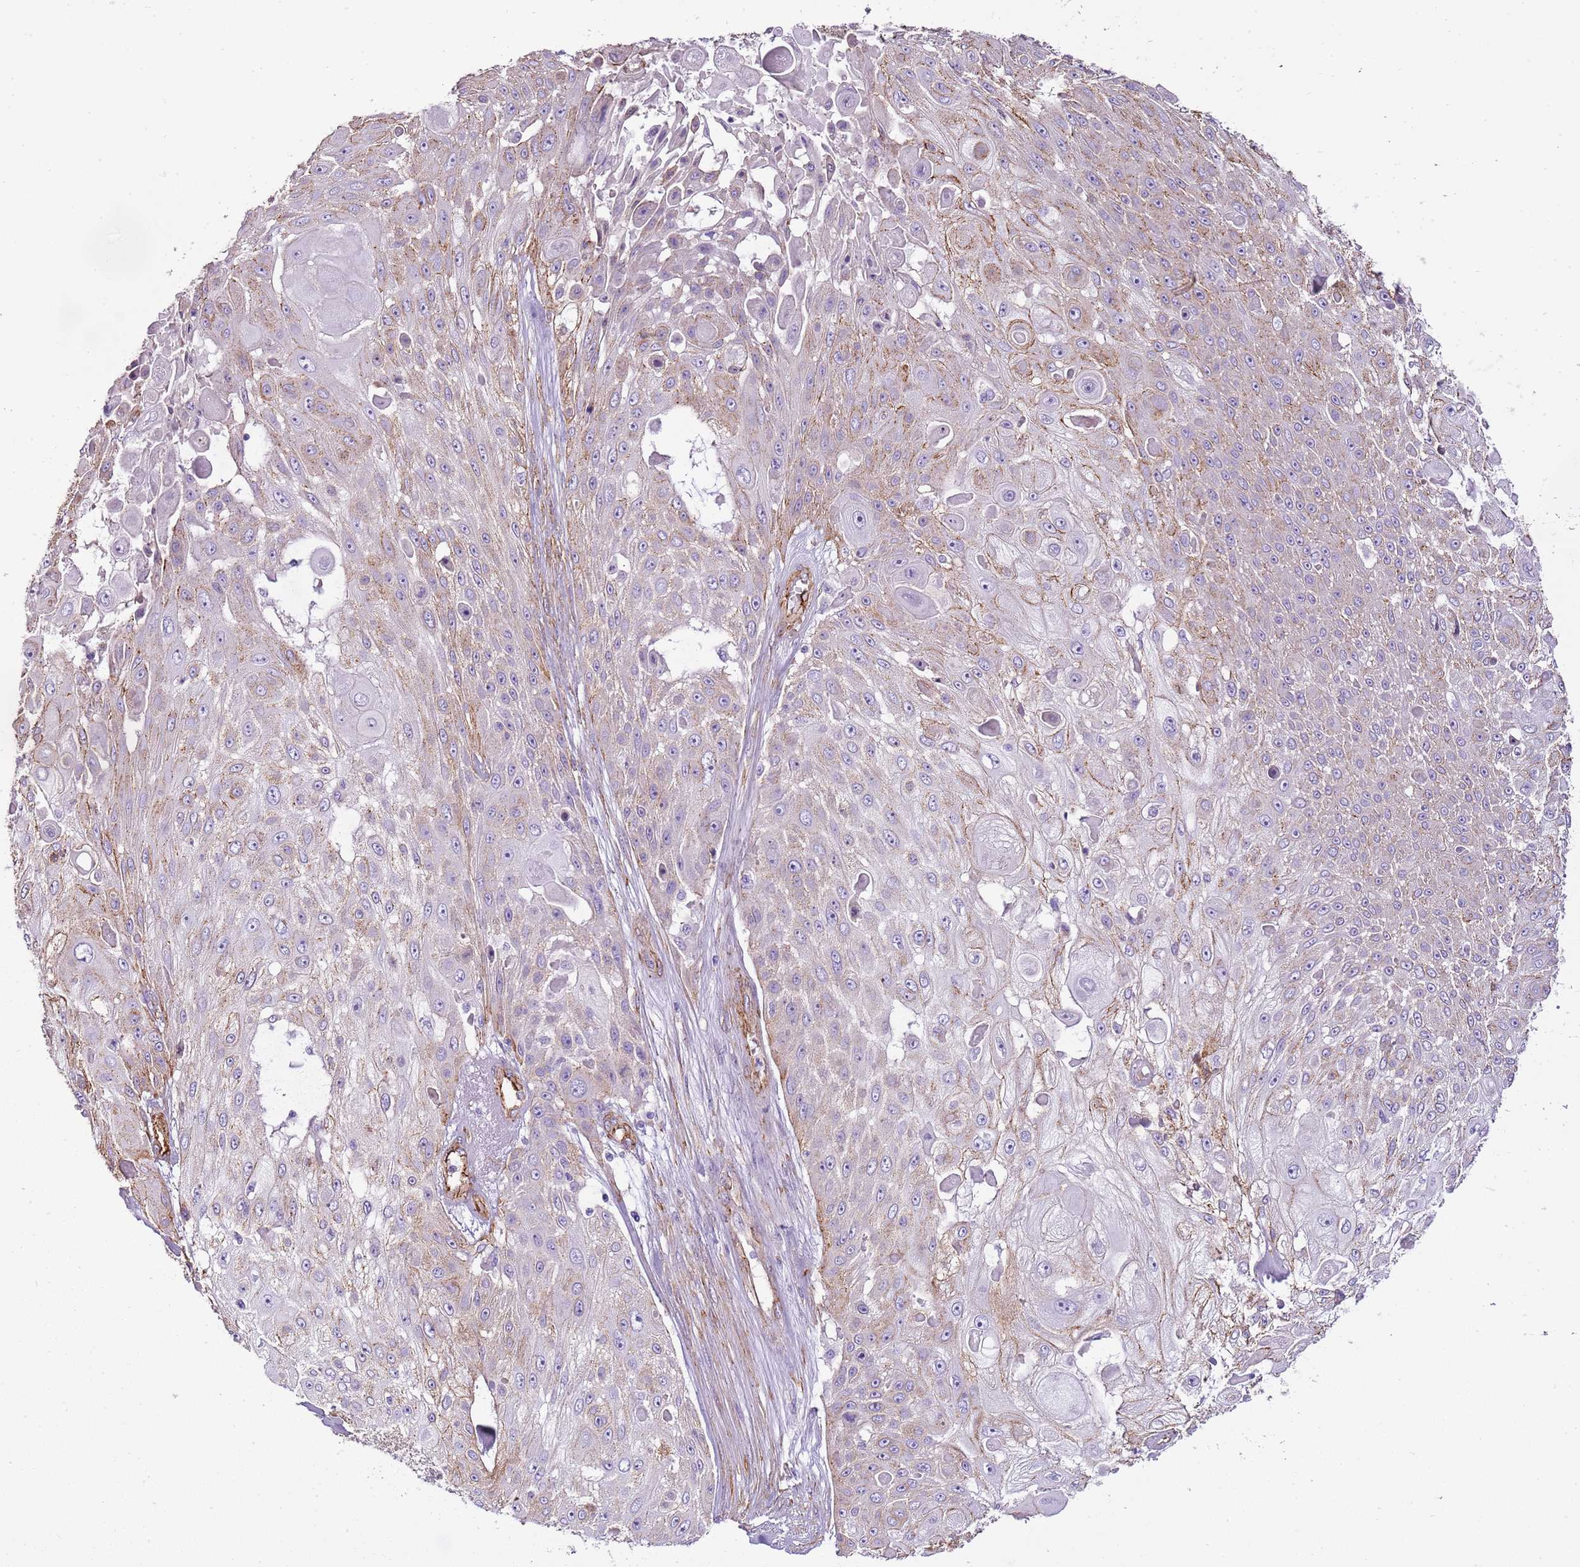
{"staining": {"intensity": "weak", "quantity": "<25%", "location": "cytoplasmic/membranous"}, "tissue": "skin cancer", "cell_type": "Tumor cells", "image_type": "cancer", "snomed": [{"axis": "morphology", "description": "Squamous cell carcinoma, NOS"}, {"axis": "topography", "description": "Skin"}], "caption": "The histopathology image demonstrates no staining of tumor cells in skin cancer.", "gene": "CTDSPL", "patient": {"sex": "female", "age": 86}}